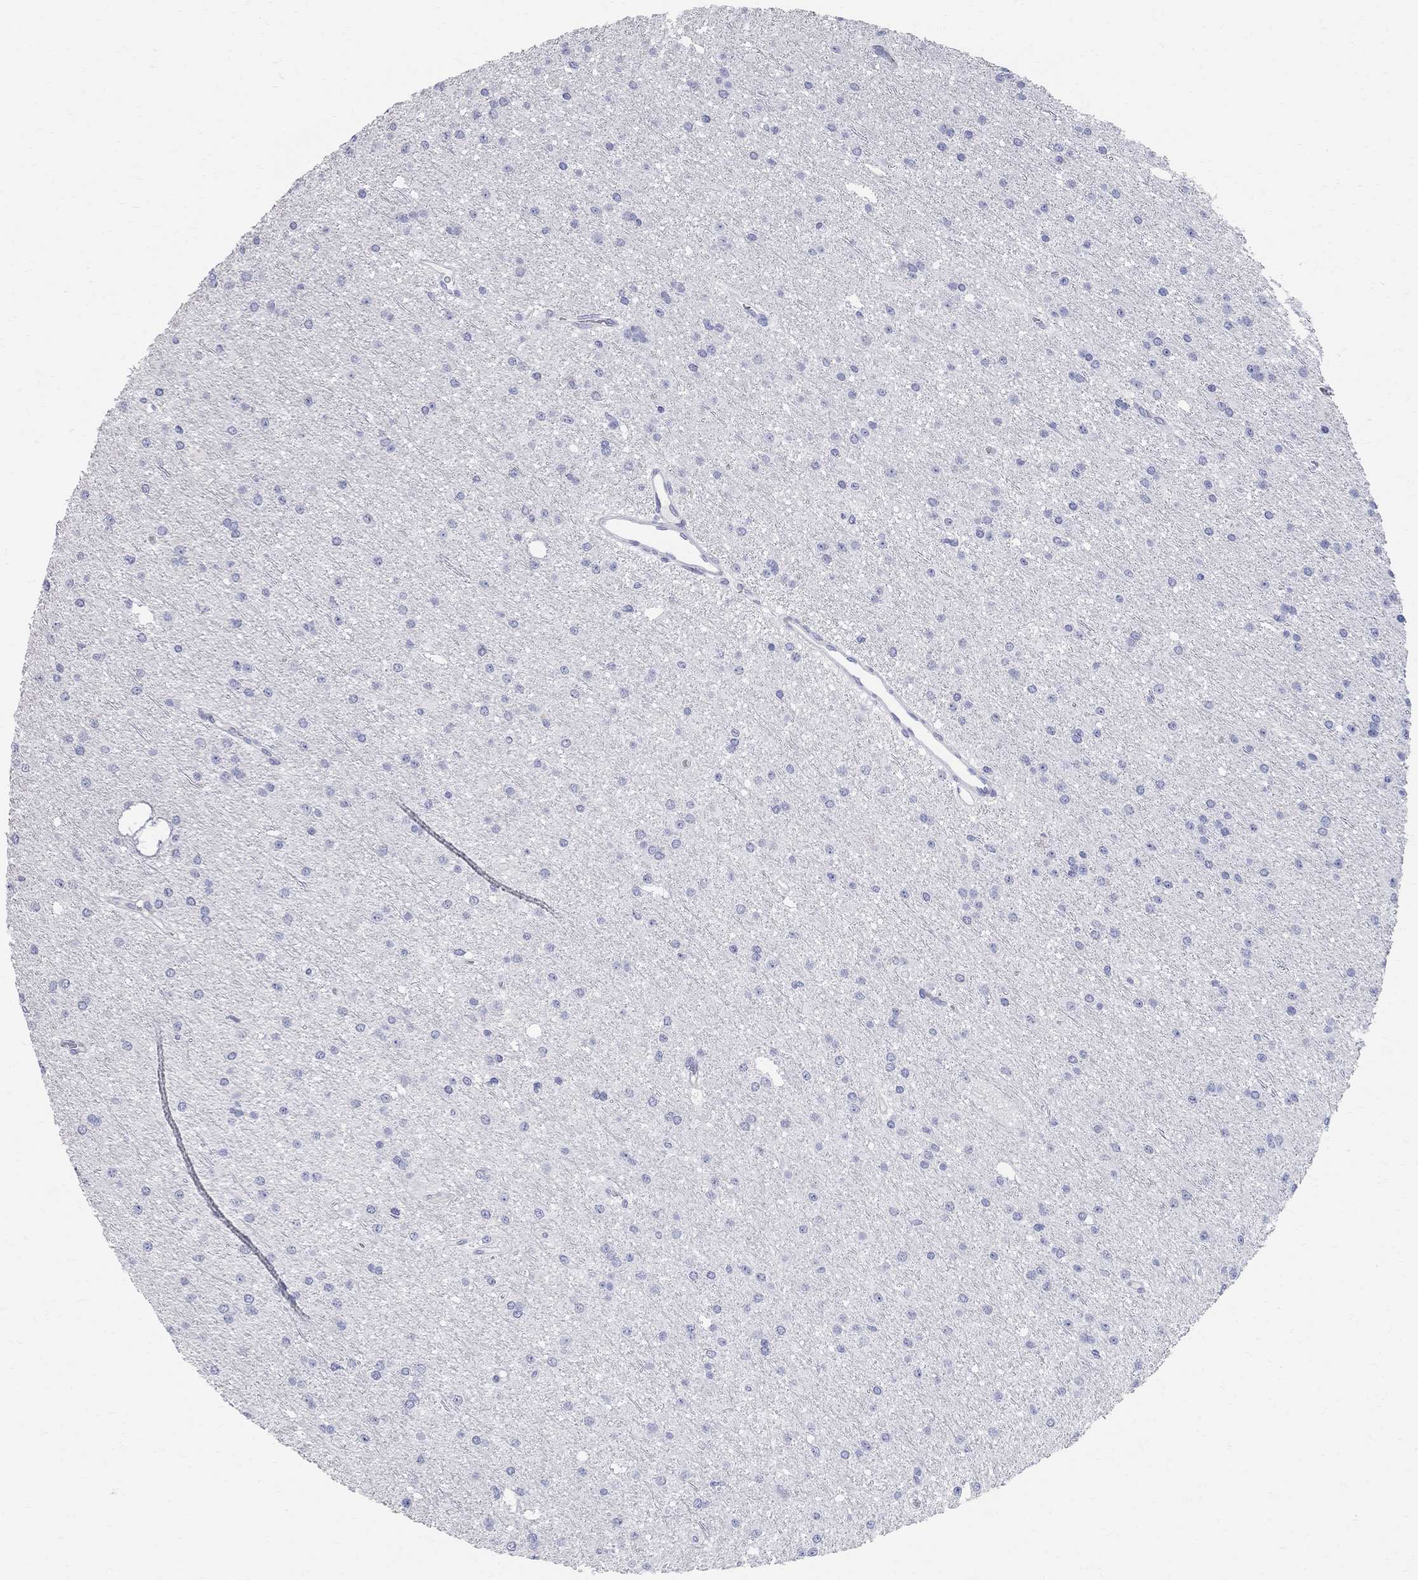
{"staining": {"intensity": "negative", "quantity": "none", "location": "none"}, "tissue": "glioma", "cell_type": "Tumor cells", "image_type": "cancer", "snomed": [{"axis": "morphology", "description": "Glioma, malignant, Low grade"}, {"axis": "topography", "description": "Brain"}], "caption": "Immunohistochemical staining of human glioma reveals no significant positivity in tumor cells.", "gene": "AOX1", "patient": {"sex": "male", "age": 27}}